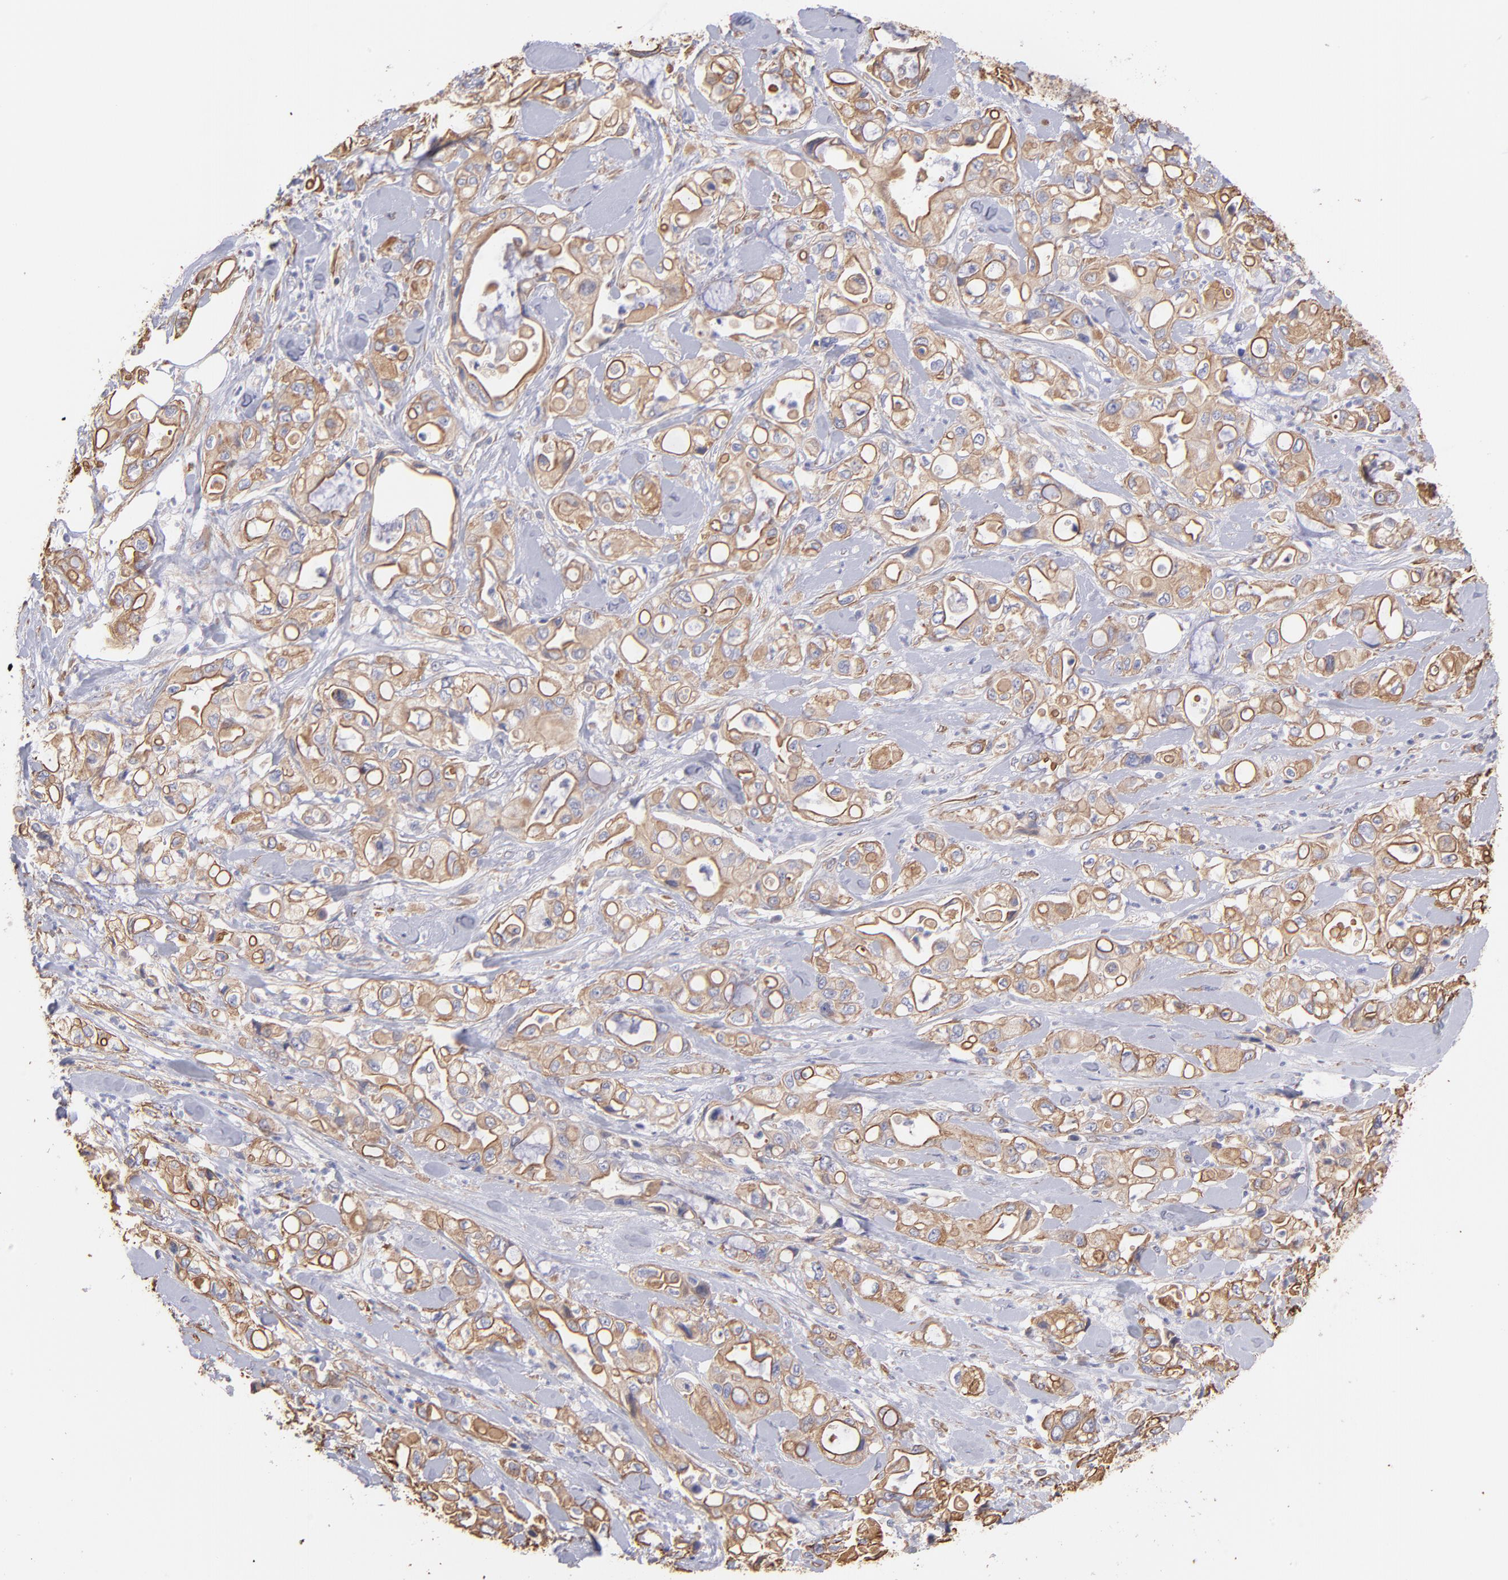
{"staining": {"intensity": "moderate", "quantity": ">75%", "location": "cytoplasmic/membranous"}, "tissue": "pancreatic cancer", "cell_type": "Tumor cells", "image_type": "cancer", "snomed": [{"axis": "morphology", "description": "Adenocarcinoma, NOS"}, {"axis": "topography", "description": "Pancreas"}], "caption": "A histopathology image of human pancreatic cancer (adenocarcinoma) stained for a protein exhibits moderate cytoplasmic/membranous brown staining in tumor cells.", "gene": "PLEC", "patient": {"sex": "male", "age": 70}}